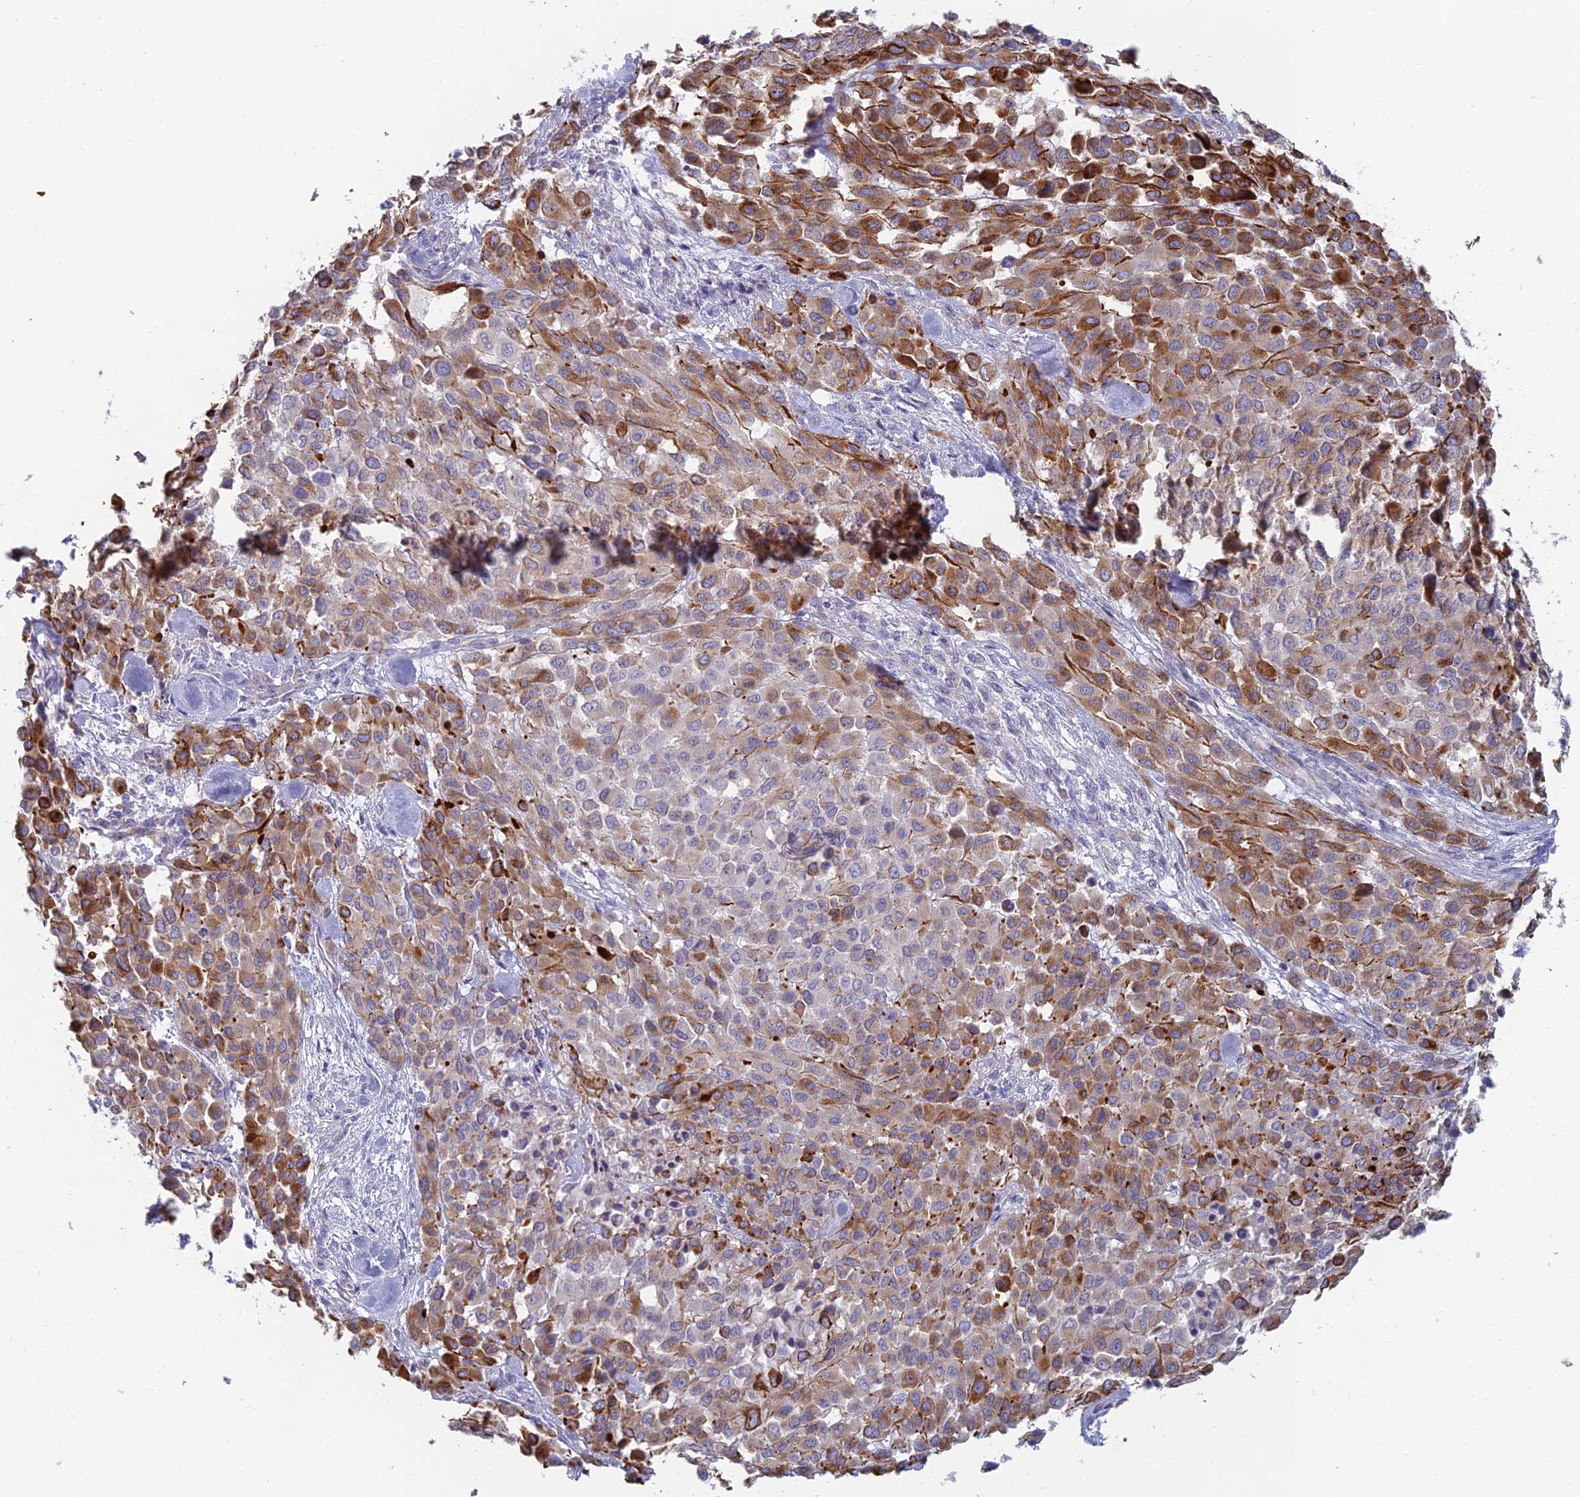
{"staining": {"intensity": "moderate", "quantity": "25%-75%", "location": "cytoplasmic/membranous"}, "tissue": "melanoma", "cell_type": "Tumor cells", "image_type": "cancer", "snomed": [{"axis": "morphology", "description": "Malignant melanoma, Metastatic site"}, {"axis": "topography", "description": "Skin"}], "caption": "Human malignant melanoma (metastatic site) stained with a brown dye reveals moderate cytoplasmic/membranous positive staining in about 25%-75% of tumor cells.", "gene": "FERD3L", "patient": {"sex": "female", "age": 81}}